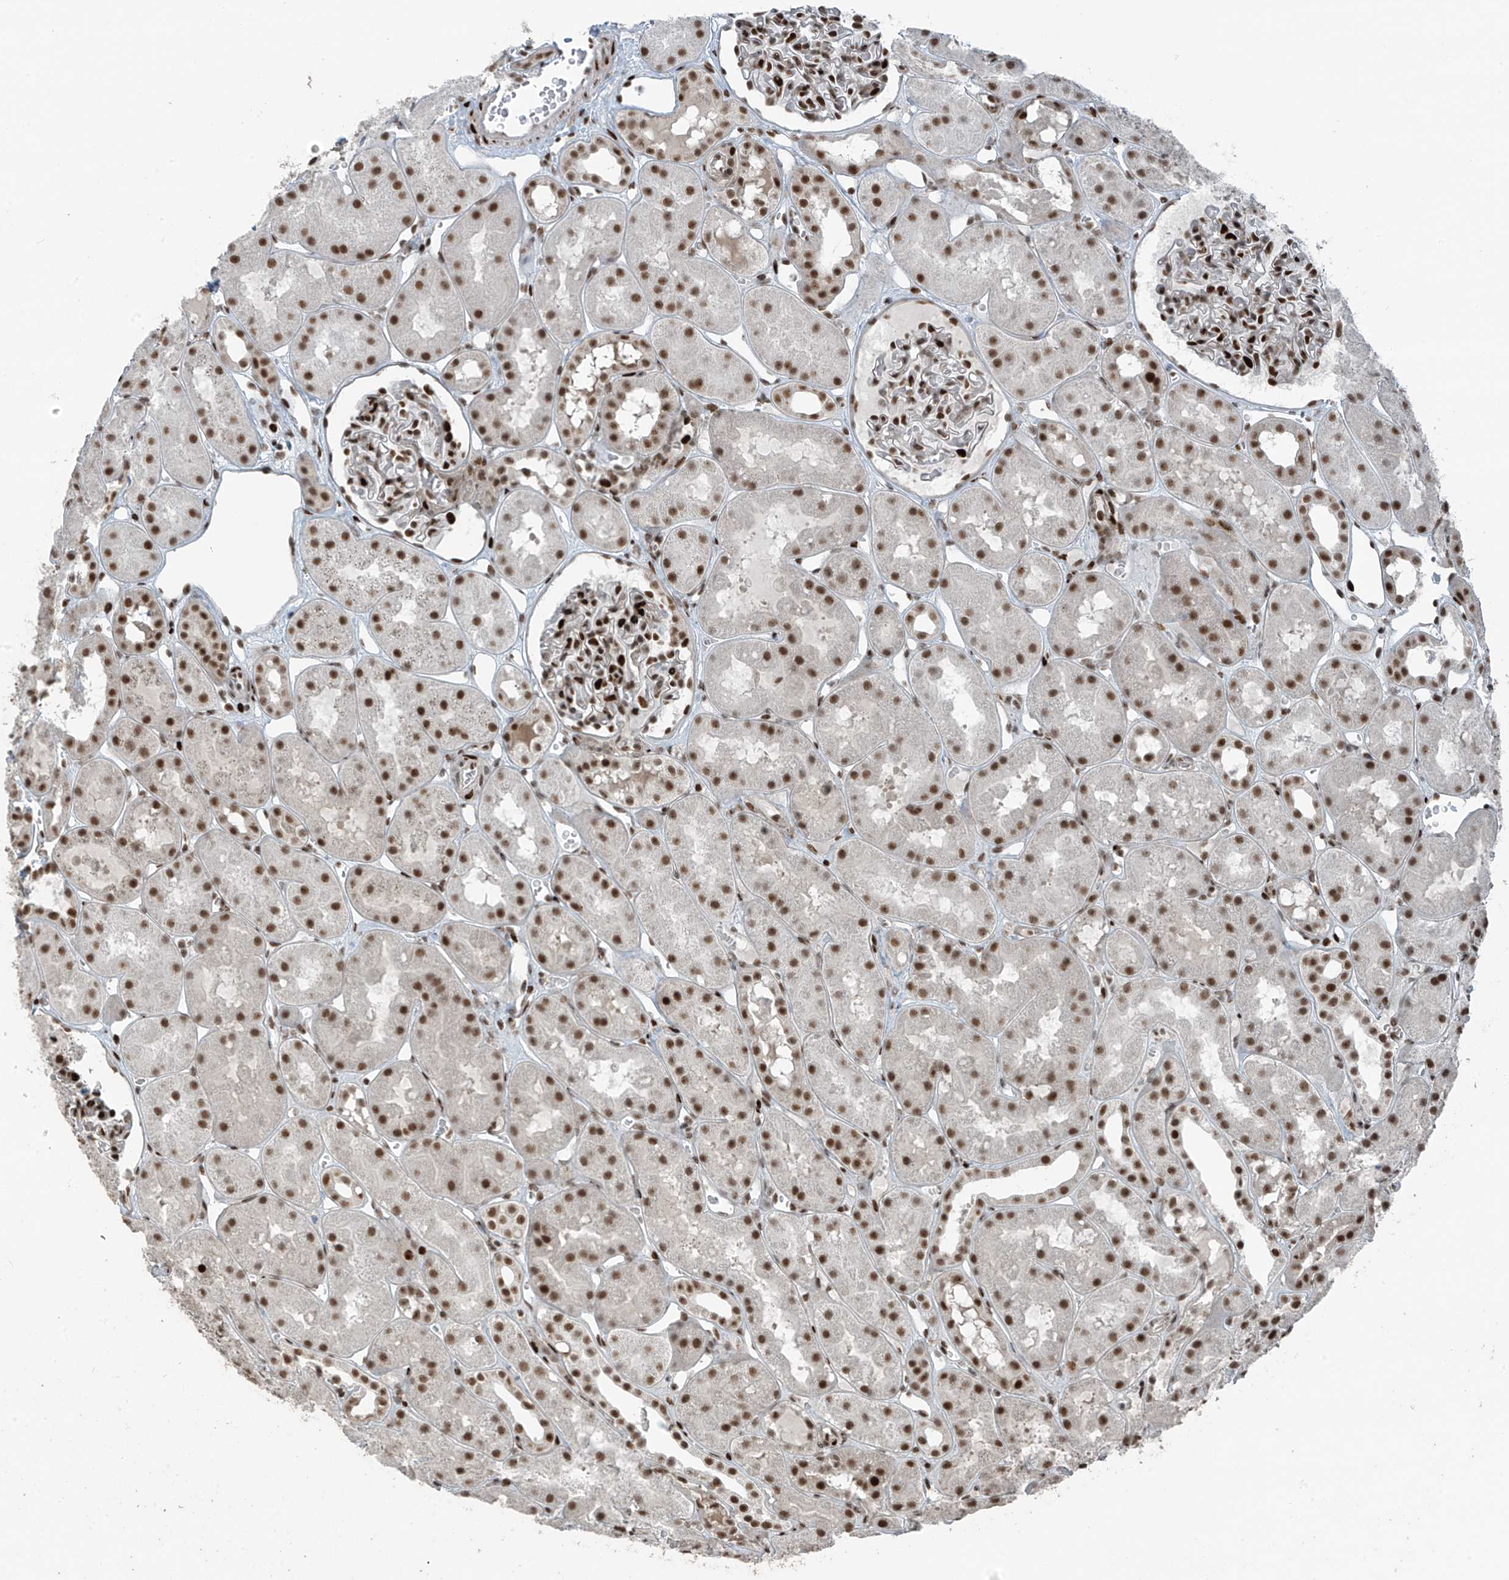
{"staining": {"intensity": "strong", "quantity": ">75%", "location": "nuclear"}, "tissue": "kidney", "cell_type": "Cells in glomeruli", "image_type": "normal", "snomed": [{"axis": "morphology", "description": "Normal tissue, NOS"}, {"axis": "topography", "description": "Kidney"}], "caption": "Immunohistochemistry micrograph of unremarkable kidney: human kidney stained using IHC demonstrates high levels of strong protein expression localized specifically in the nuclear of cells in glomeruli, appearing as a nuclear brown color.", "gene": "PCNP", "patient": {"sex": "male", "age": 16}}